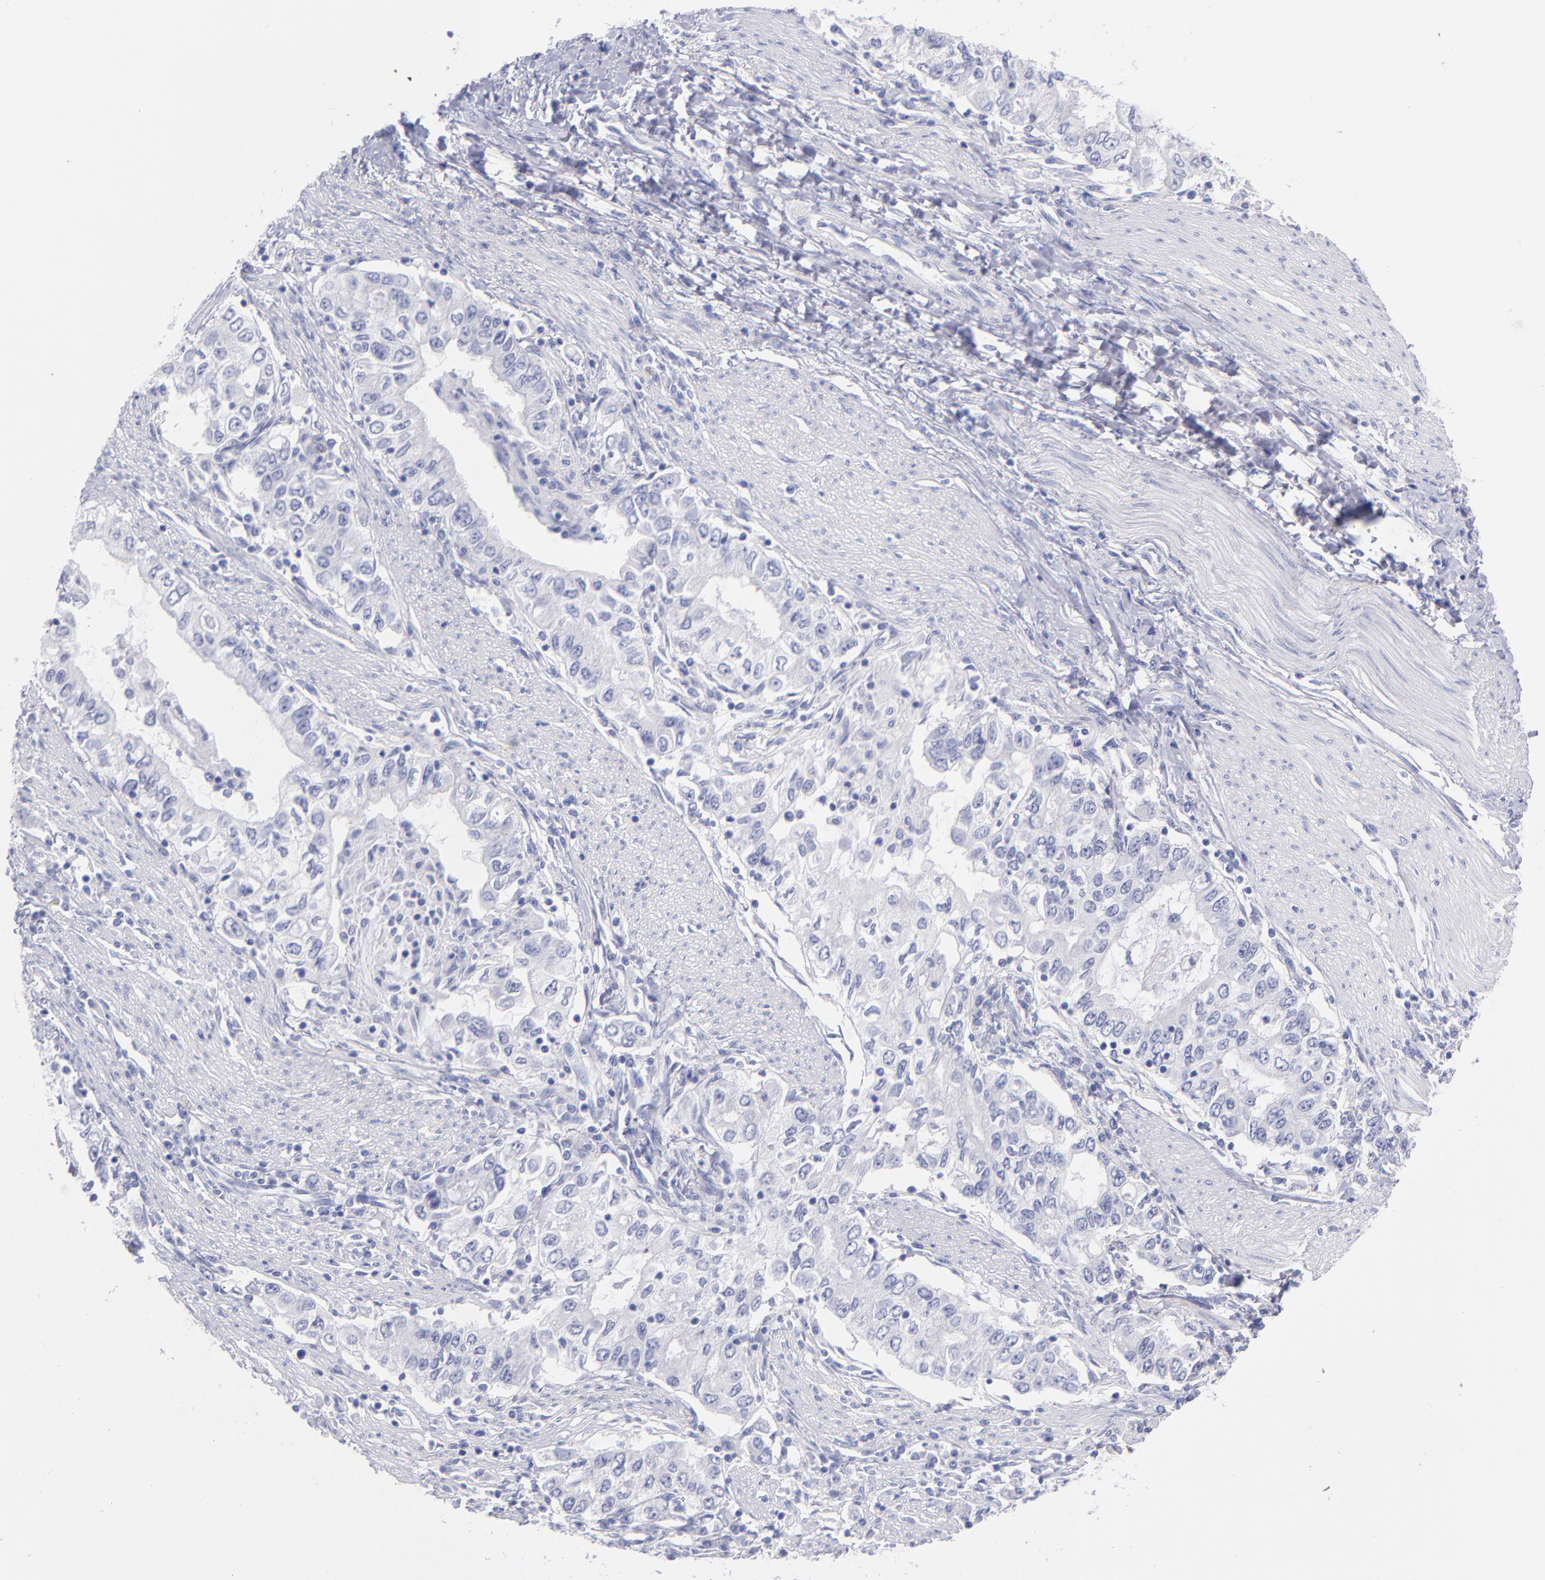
{"staining": {"intensity": "negative", "quantity": "none", "location": "none"}, "tissue": "stomach cancer", "cell_type": "Tumor cells", "image_type": "cancer", "snomed": [{"axis": "morphology", "description": "Adenocarcinoma, NOS"}, {"axis": "topography", "description": "Stomach, lower"}], "caption": "High magnification brightfield microscopy of adenocarcinoma (stomach) stained with DAB (brown) and counterstained with hematoxylin (blue): tumor cells show no significant staining.", "gene": "SCGN", "patient": {"sex": "female", "age": 72}}